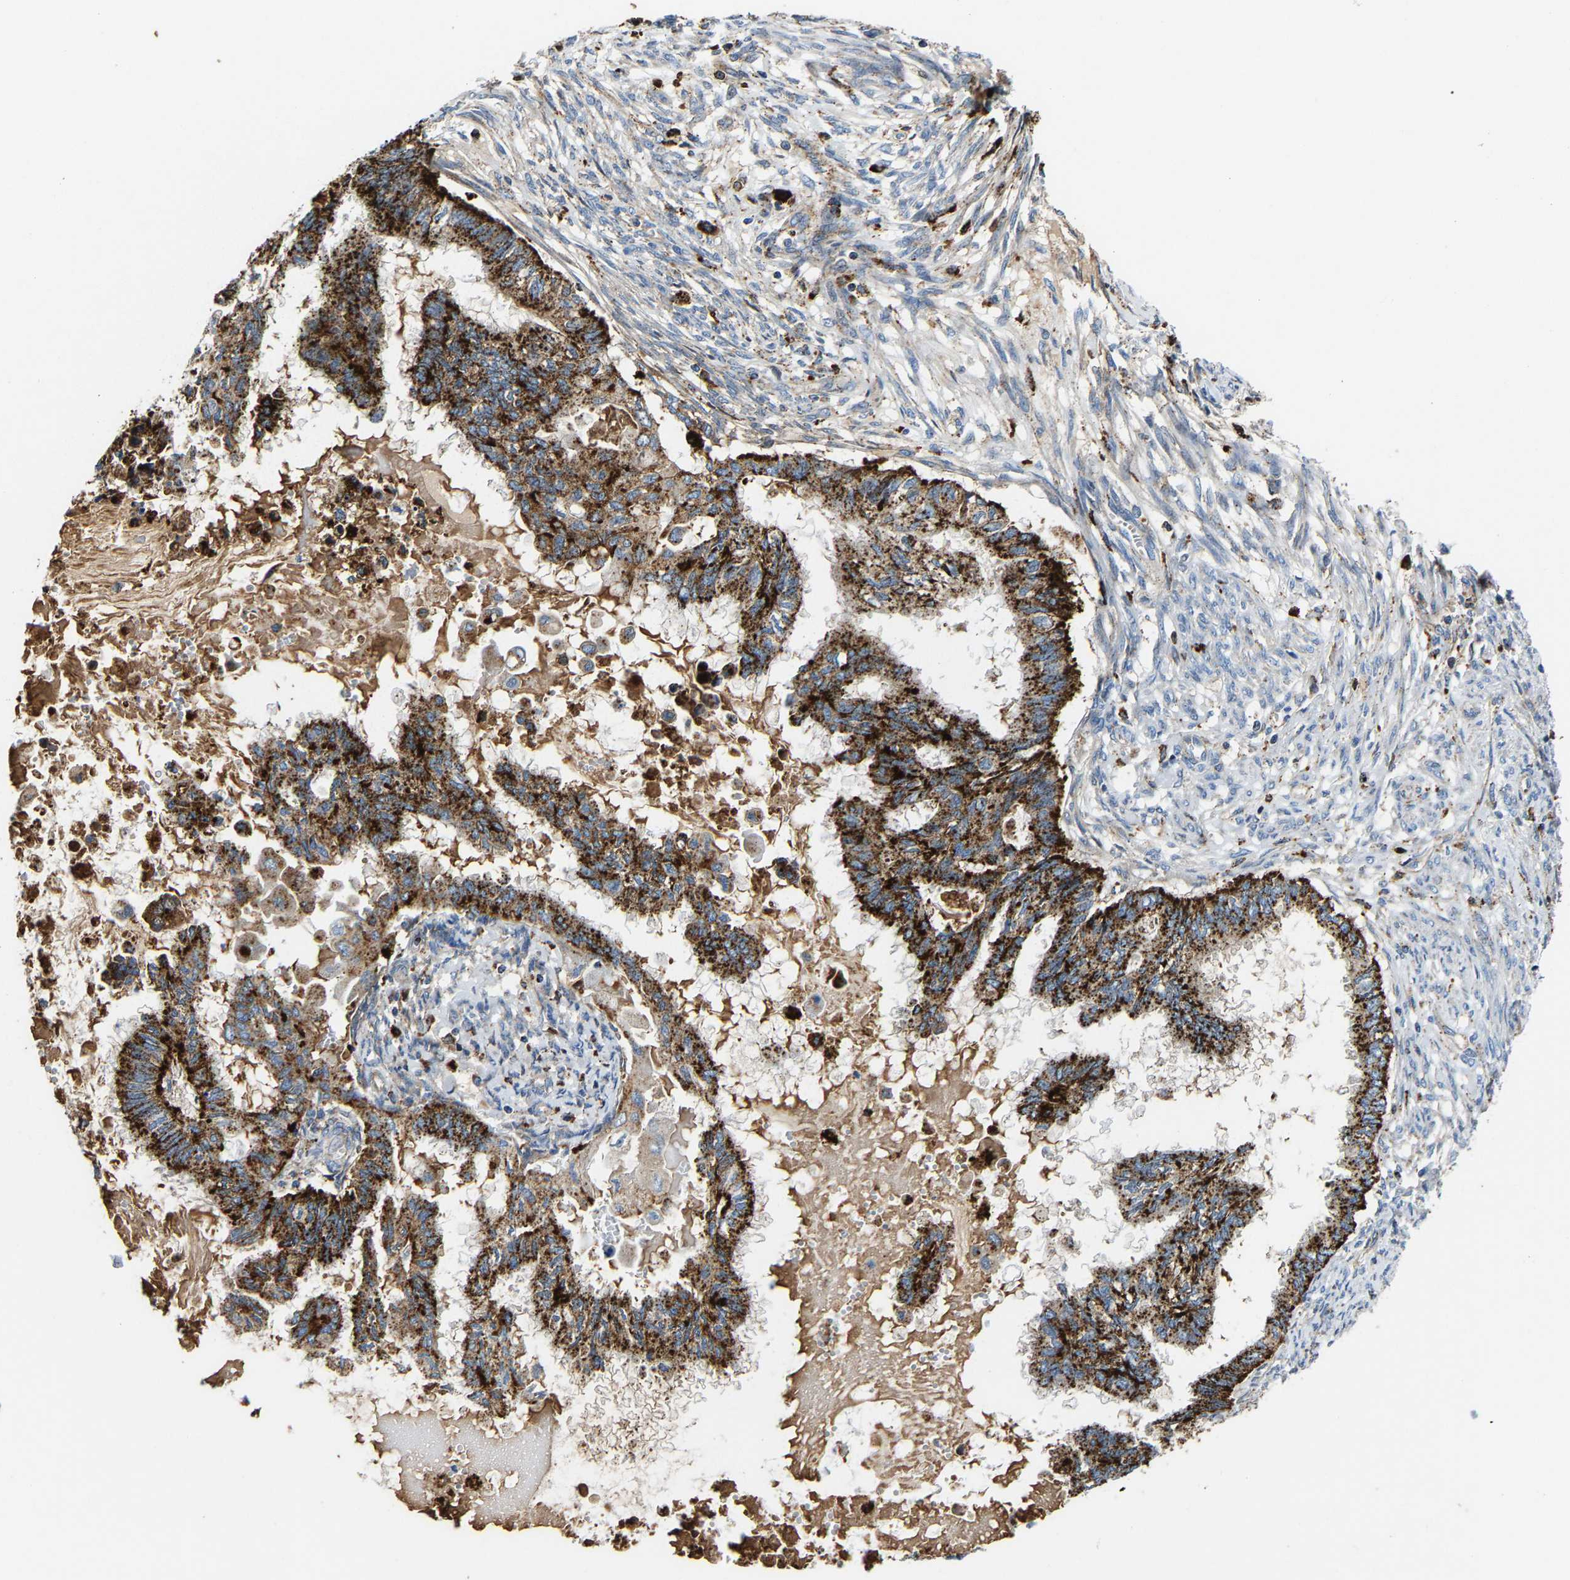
{"staining": {"intensity": "strong", "quantity": ">75%", "location": "cytoplasmic/membranous"}, "tissue": "cervical cancer", "cell_type": "Tumor cells", "image_type": "cancer", "snomed": [{"axis": "morphology", "description": "Normal tissue, NOS"}, {"axis": "morphology", "description": "Adenocarcinoma, NOS"}, {"axis": "topography", "description": "Cervix"}, {"axis": "topography", "description": "Endometrium"}], "caption": "Protein staining of cervical cancer tissue demonstrates strong cytoplasmic/membranous positivity in approximately >75% of tumor cells.", "gene": "DPP7", "patient": {"sex": "female", "age": 86}}